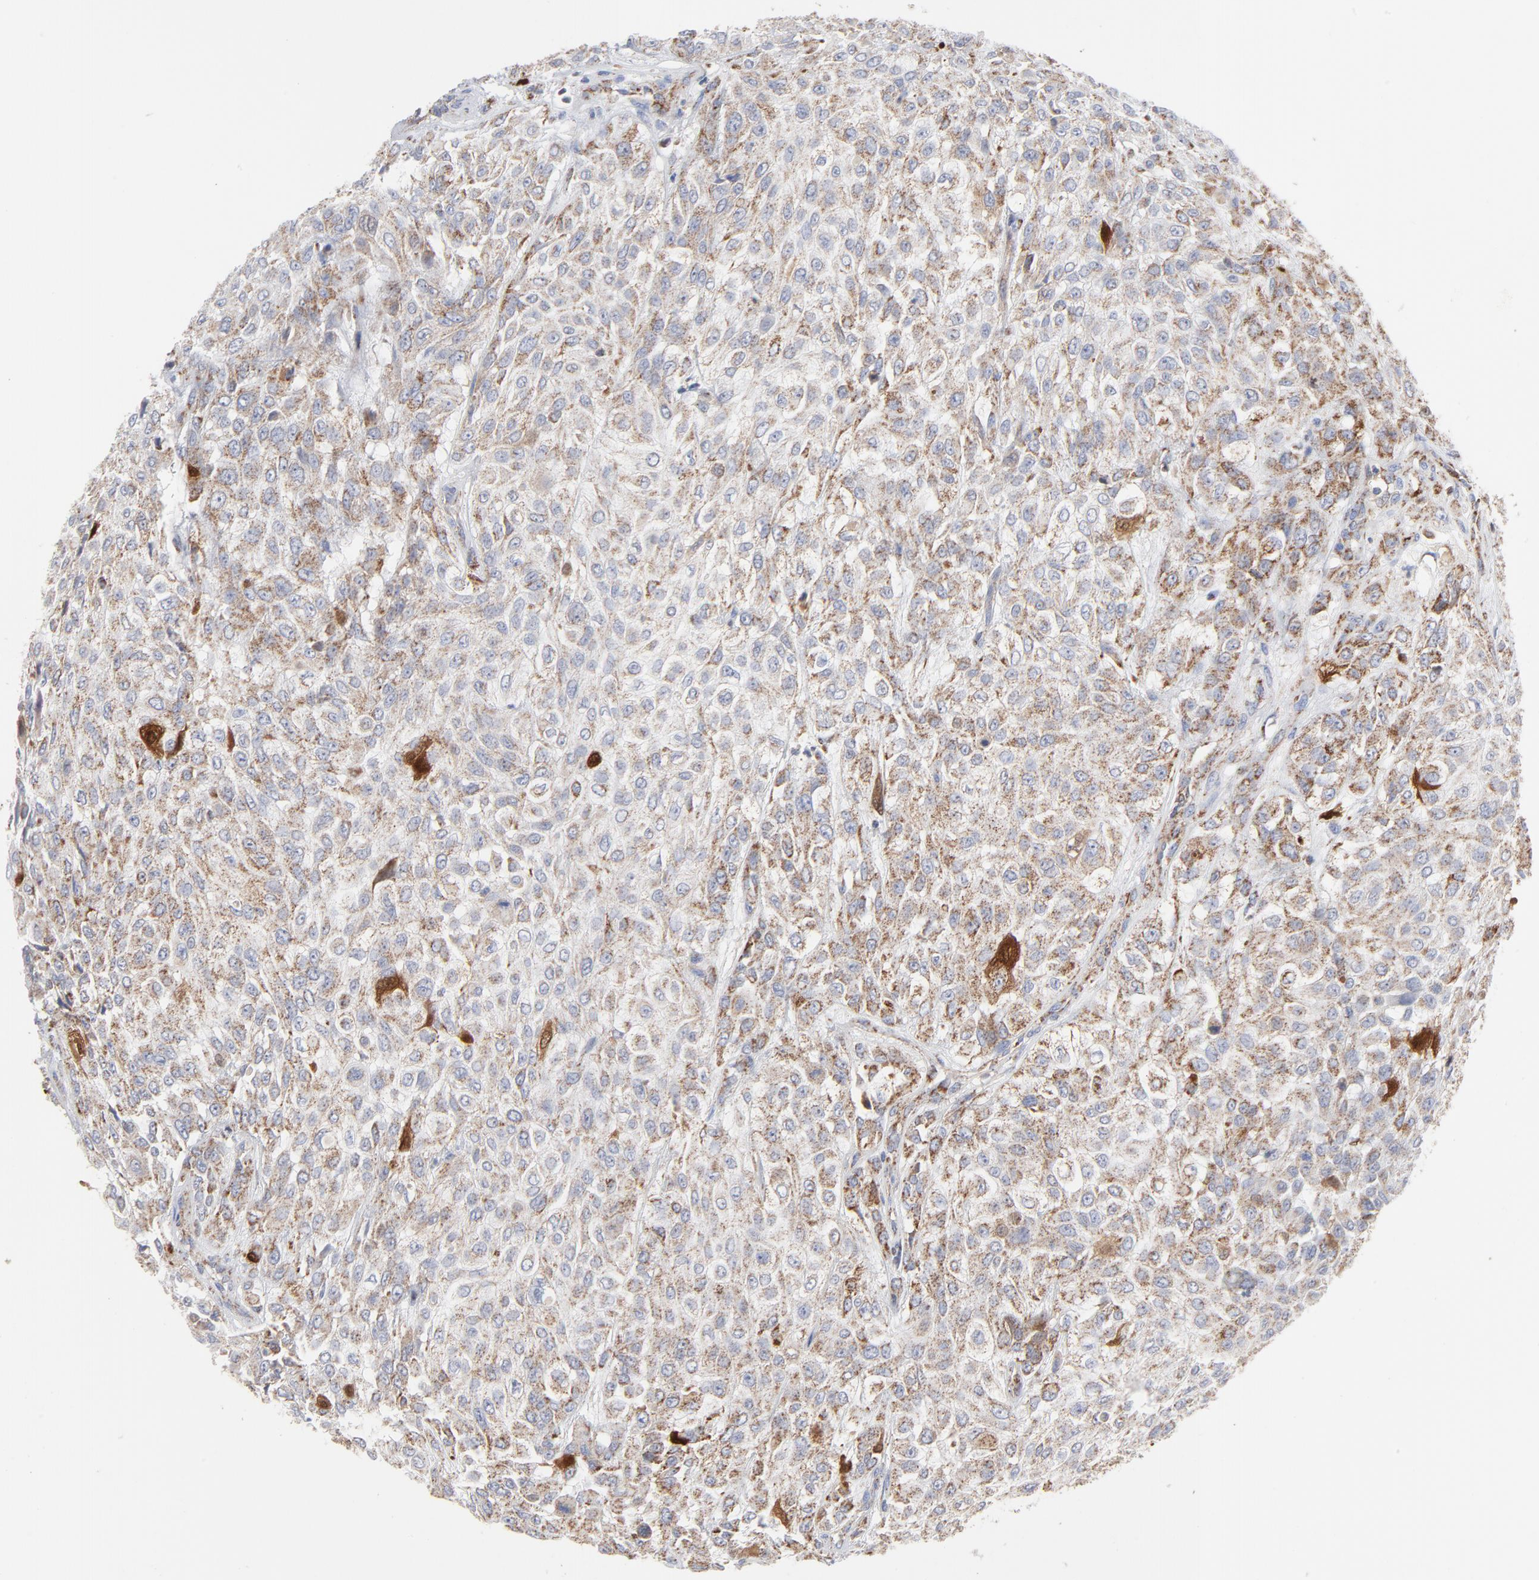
{"staining": {"intensity": "moderate", "quantity": ">75%", "location": "cytoplasmic/membranous,nuclear"}, "tissue": "urothelial cancer", "cell_type": "Tumor cells", "image_type": "cancer", "snomed": [{"axis": "morphology", "description": "Urothelial carcinoma, High grade"}, {"axis": "topography", "description": "Urinary bladder"}], "caption": "Protein positivity by immunohistochemistry (IHC) reveals moderate cytoplasmic/membranous and nuclear positivity in approximately >75% of tumor cells in urothelial cancer.", "gene": "DIABLO", "patient": {"sex": "male", "age": 57}}